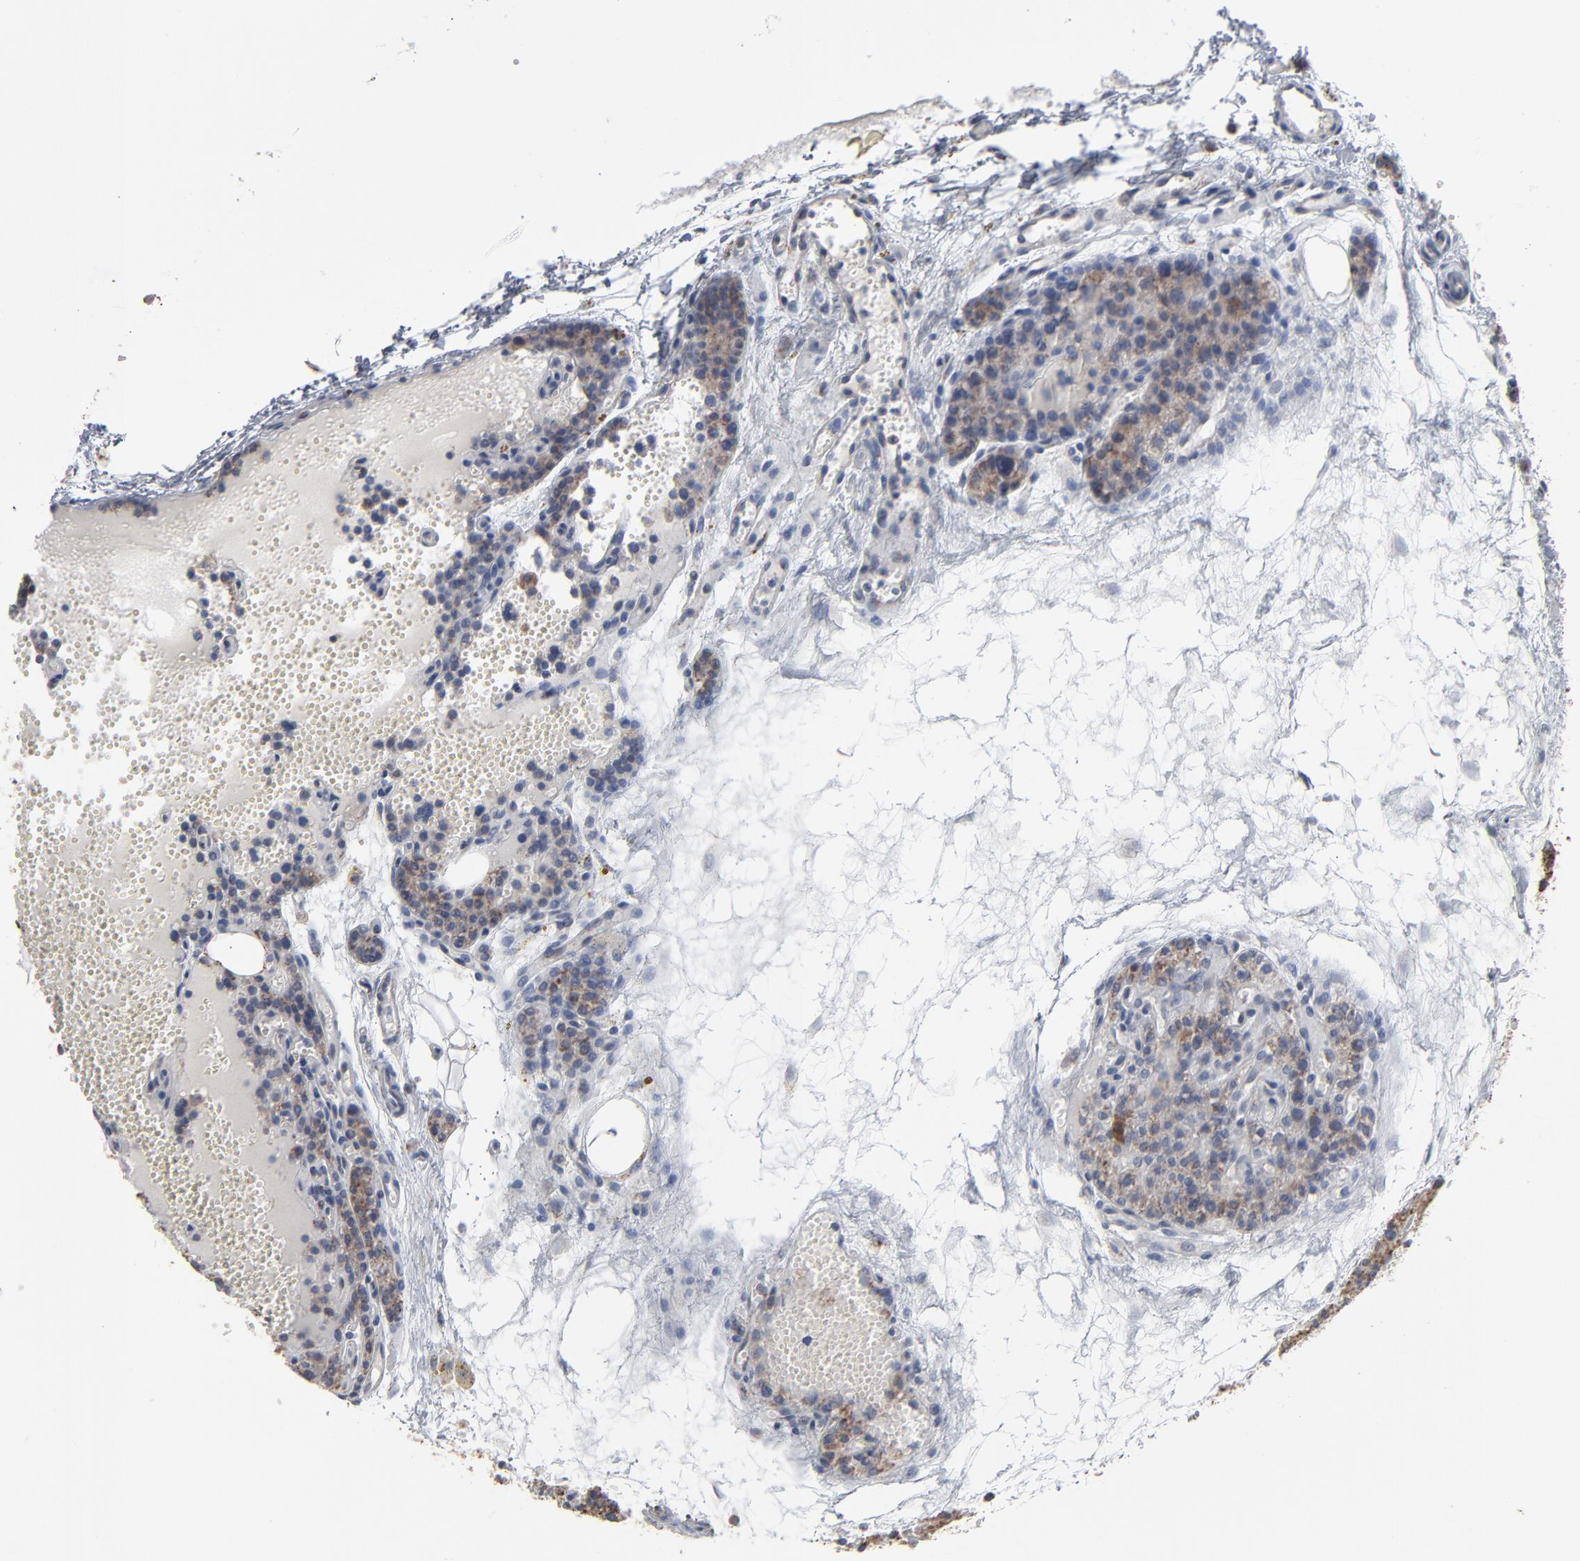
{"staining": {"intensity": "moderate", "quantity": ">75%", "location": "cytoplasmic/membranous"}, "tissue": "parathyroid gland", "cell_type": "Glandular cells", "image_type": "normal", "snomed": [{"axis": "morphology", "description": "Normal tissue, NOS"}, {"axis": "topography", "description": "Parathyroid gland"}], "caption": "The micrograph demonstrates immunohistochemical staining of unremarkable parathyroid gland. There is moderate cytoplasmic/membranous expression is present in approximately >75% of glandular cells.", "gene": "UQCRC1", "patient": {"sex": "male", "age": 25}}